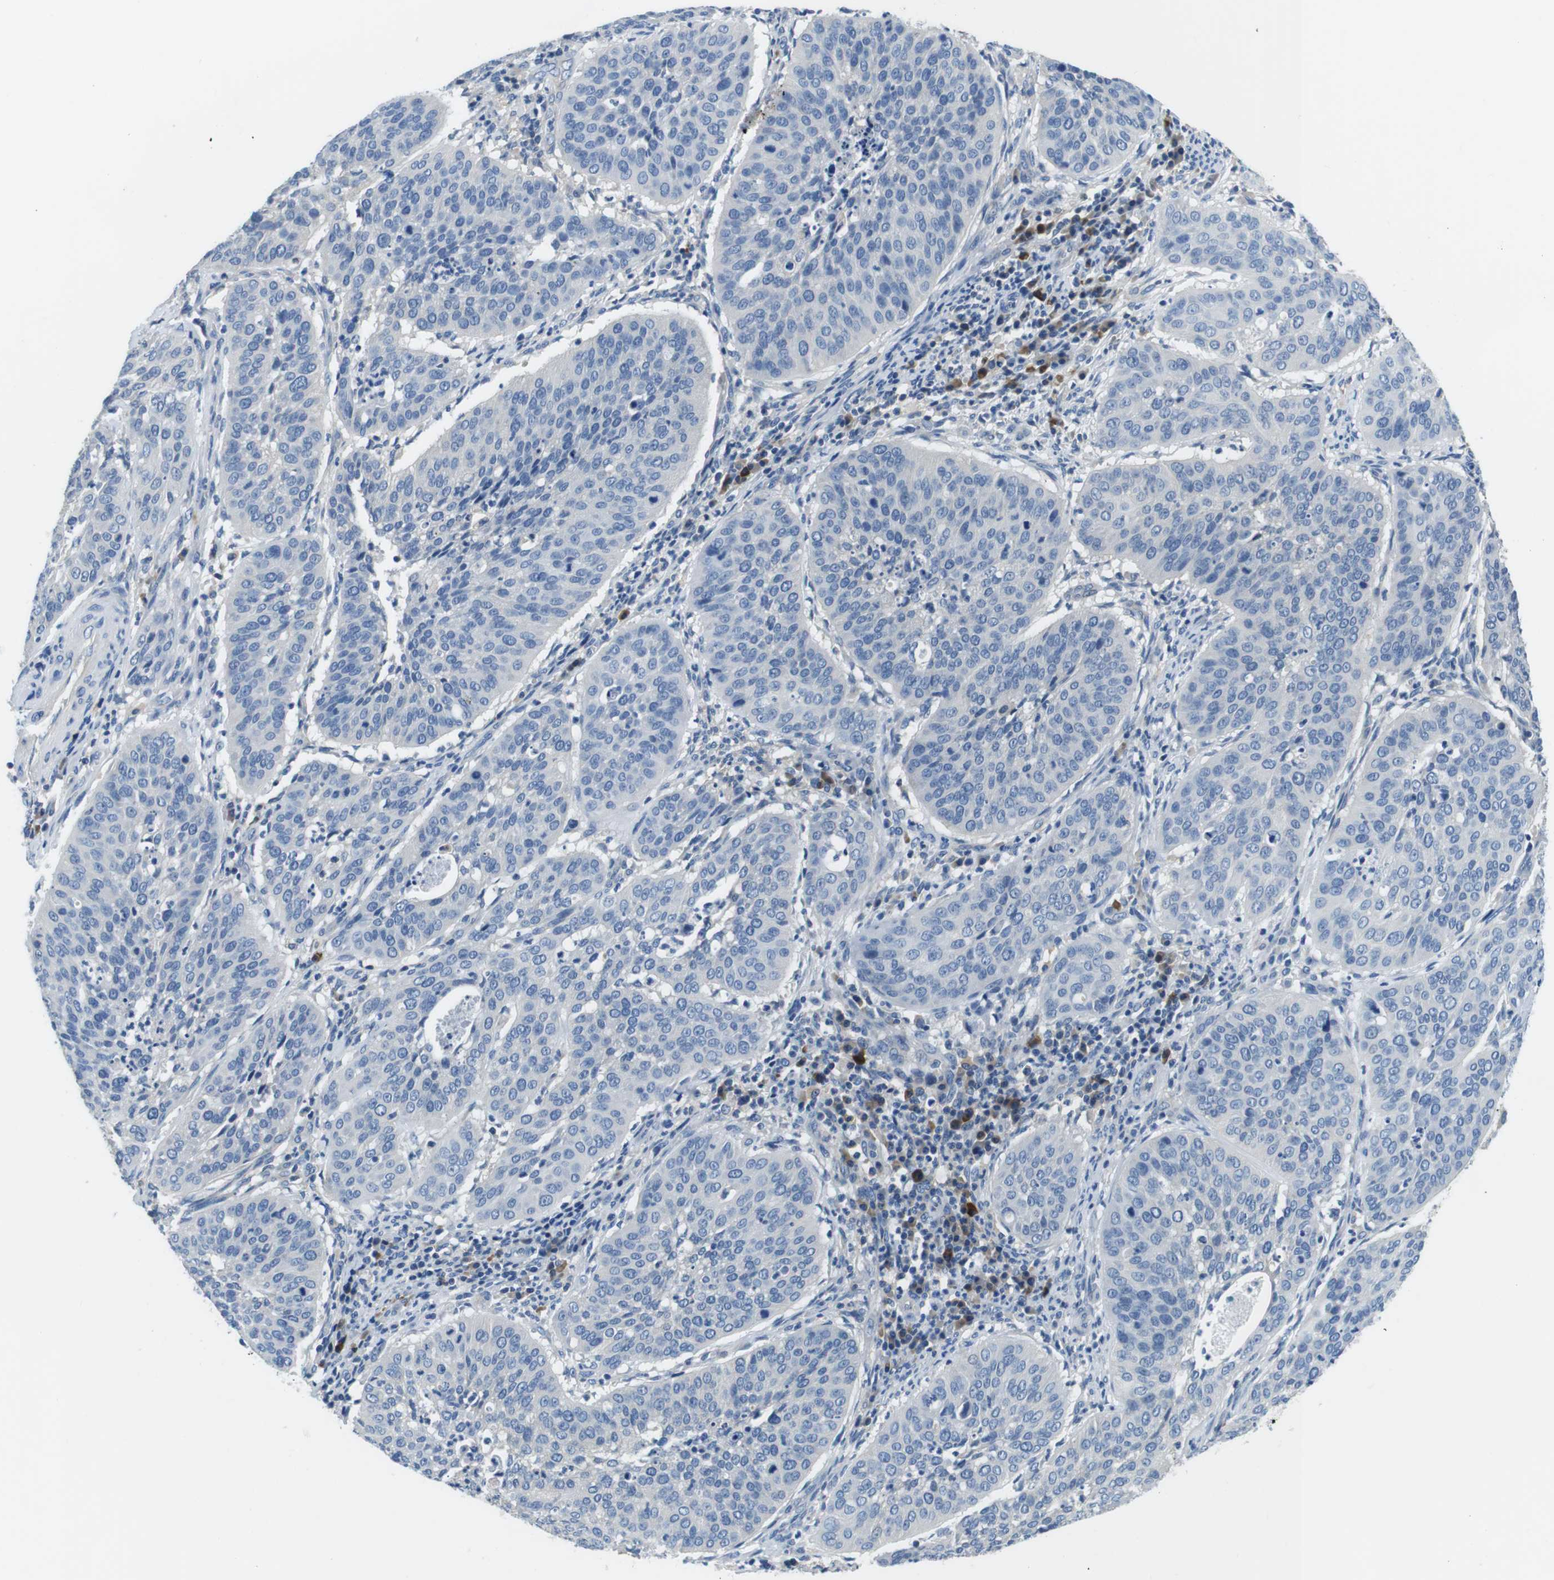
{"staining": {"intensity": "negative", "quantity": "none", "location": "none"}, "tissue": "cervical cancer", "cell_type": "Tumor cells", "image_type": "cancer", "snomed": [{"axis": "morphology", "description": "Normal tissue, NOS"}, {"axis": "morphology", "description": "Squamous cell carcinoma, NOS"}, {"axis": "topography", "description": "Cervix"}], "caption": "A photomicrograph of cervical cancer (squamous cell carcinoma) stained for a protein reveals no brown staining in tumor cells. (DAB (3,3'-diaminobenzidine) IHC, high magnification).", "gene": "DENND4C", "patient": {"sex": "female", "age": 39}}